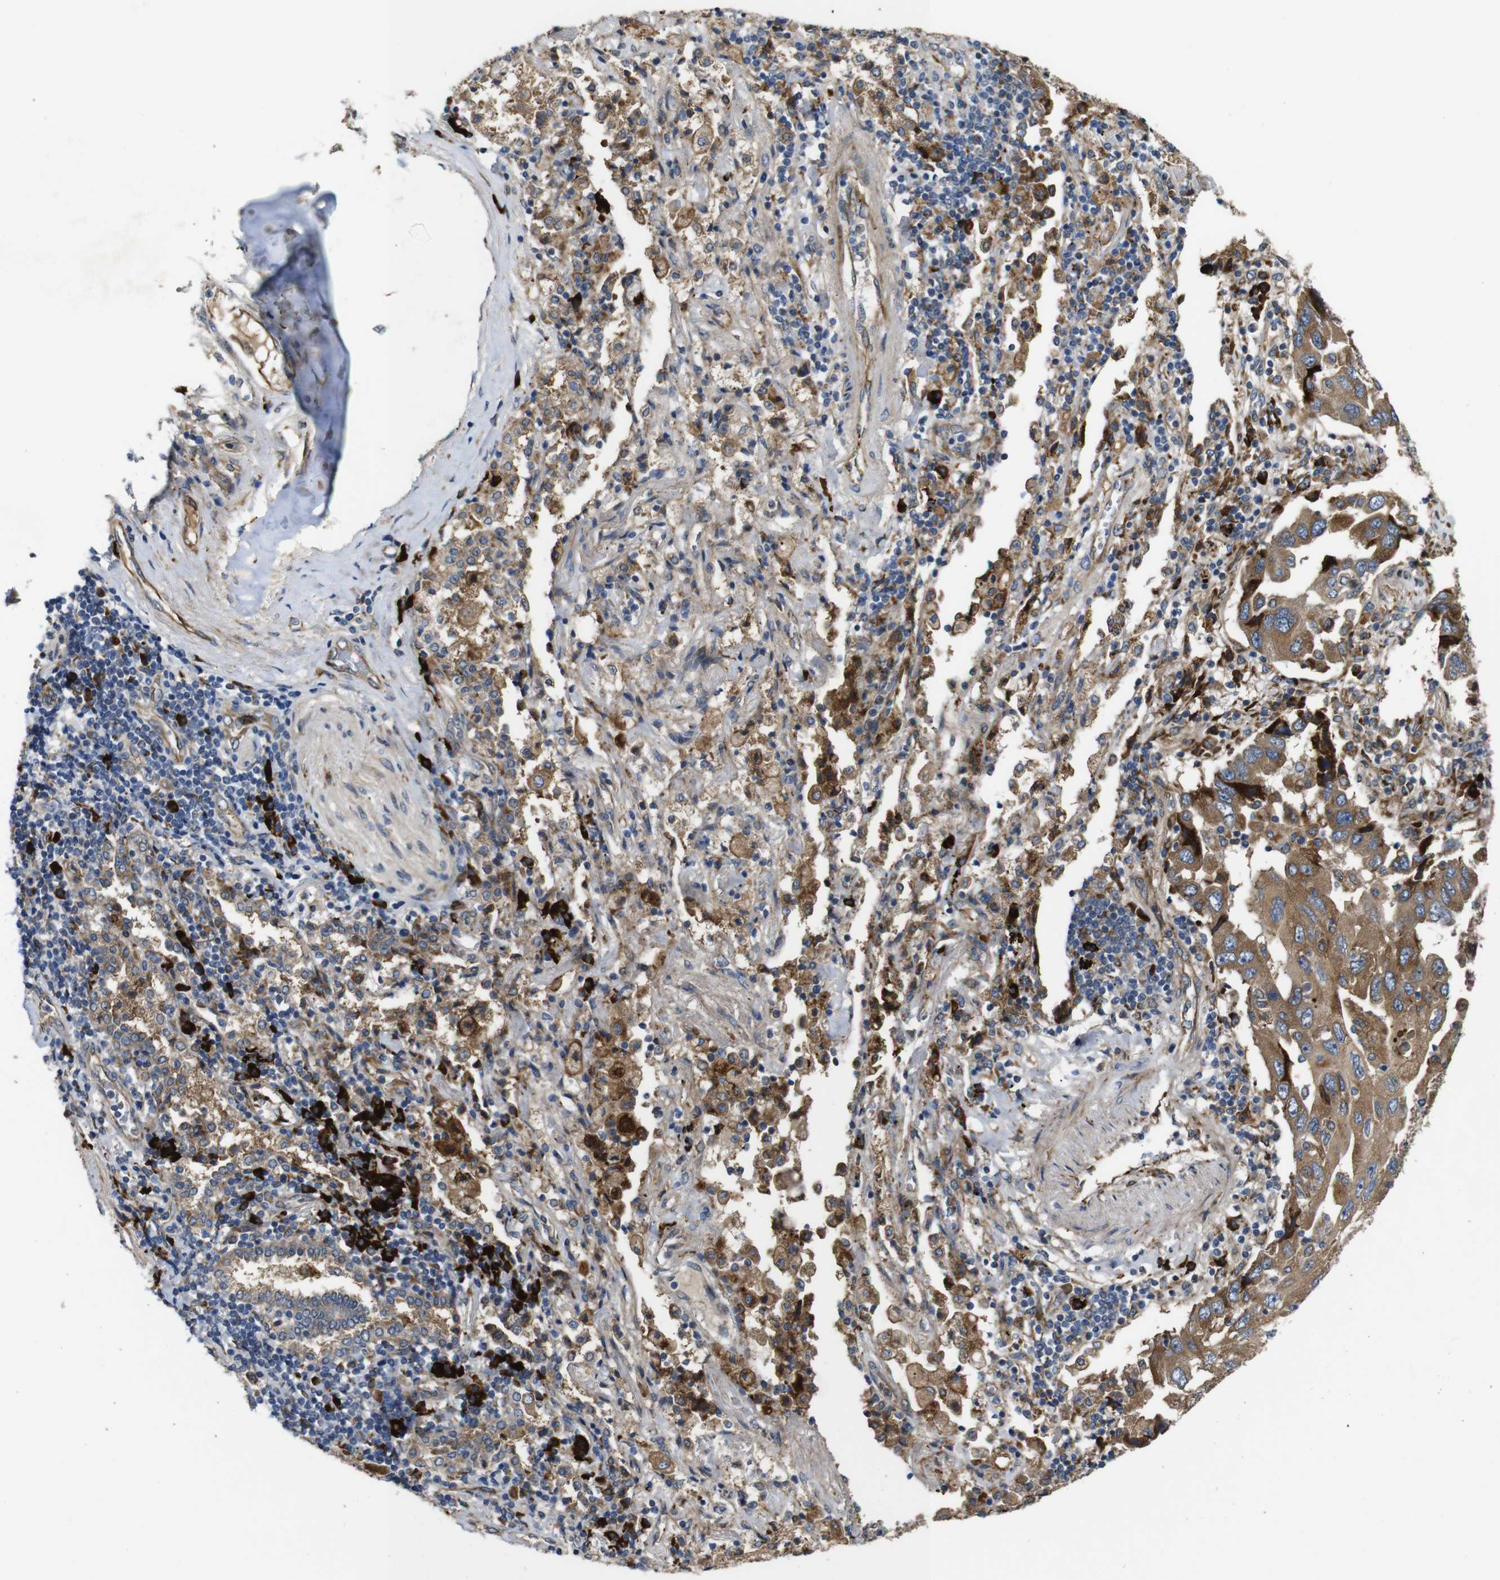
{"staining": {"intensity": "moderate", "quantity": ">75%", "location": "cytoplasmic/membranous"}, "tissue": "lung cancer", "cell_type": "Tumor cells", "image_type": "cancer", "snomed": [{"axis": "morphology", "description": "Adenocarcinoma, NOS"}, {"axis": "topography", "description": "Lung"}], "caption": "Immunohistochemistry photomicrograph of lung cancer (adenocarcinoma) stained for a protein (brown), which displays medium levels of moderate cytoplasmic/membranous staining in approximately >75% of tumor cells.", "gene": "UBE2G2", "patient": {"sex": "female", "age": 65}}